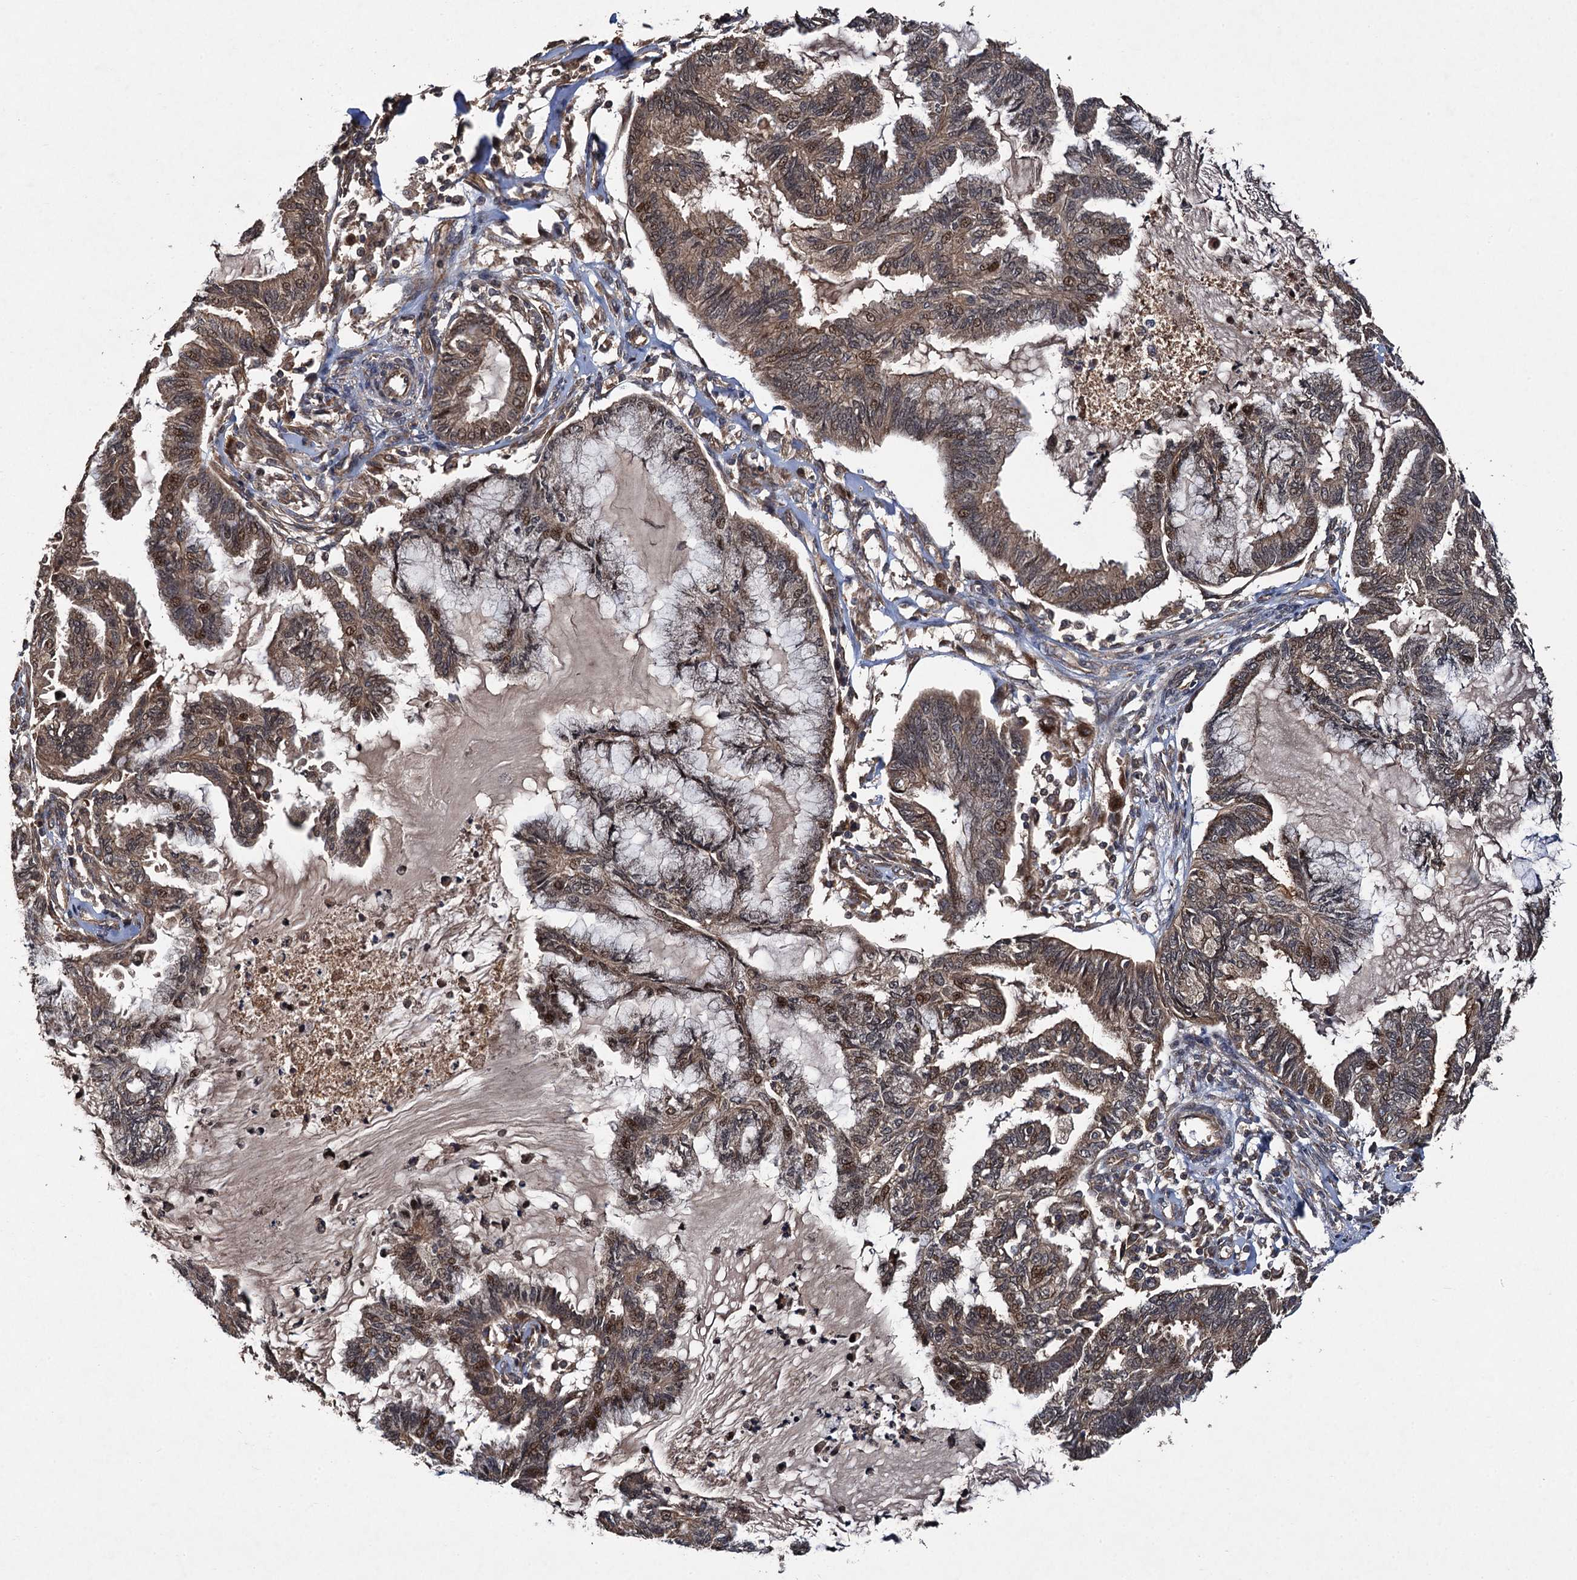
{"staining": {"intensity": "moderate", "quantity": ">75%", "location": "cytoplasmic/membranous,nuclear"}, "tissue": "endometrial cancer", "cell_type": "Tumor cells", "image_type": "cancer", "snomed": [{"axis": "morphology", "description": "Adenocarcinoma, NOS"}, {"axis": "topography", "description": "Endometrium"}], "caption": "Immunohistochemical staining of endometrial cancer shows moderate cytoplasmic/membranous and nuclear protein staining in approximately >75% of tumor cells. The protein of interest is shown in brown color, while the nuclei are stained blue.", "gene": "TMEM39B", "patient": {"sex": "female", "age": 86}}